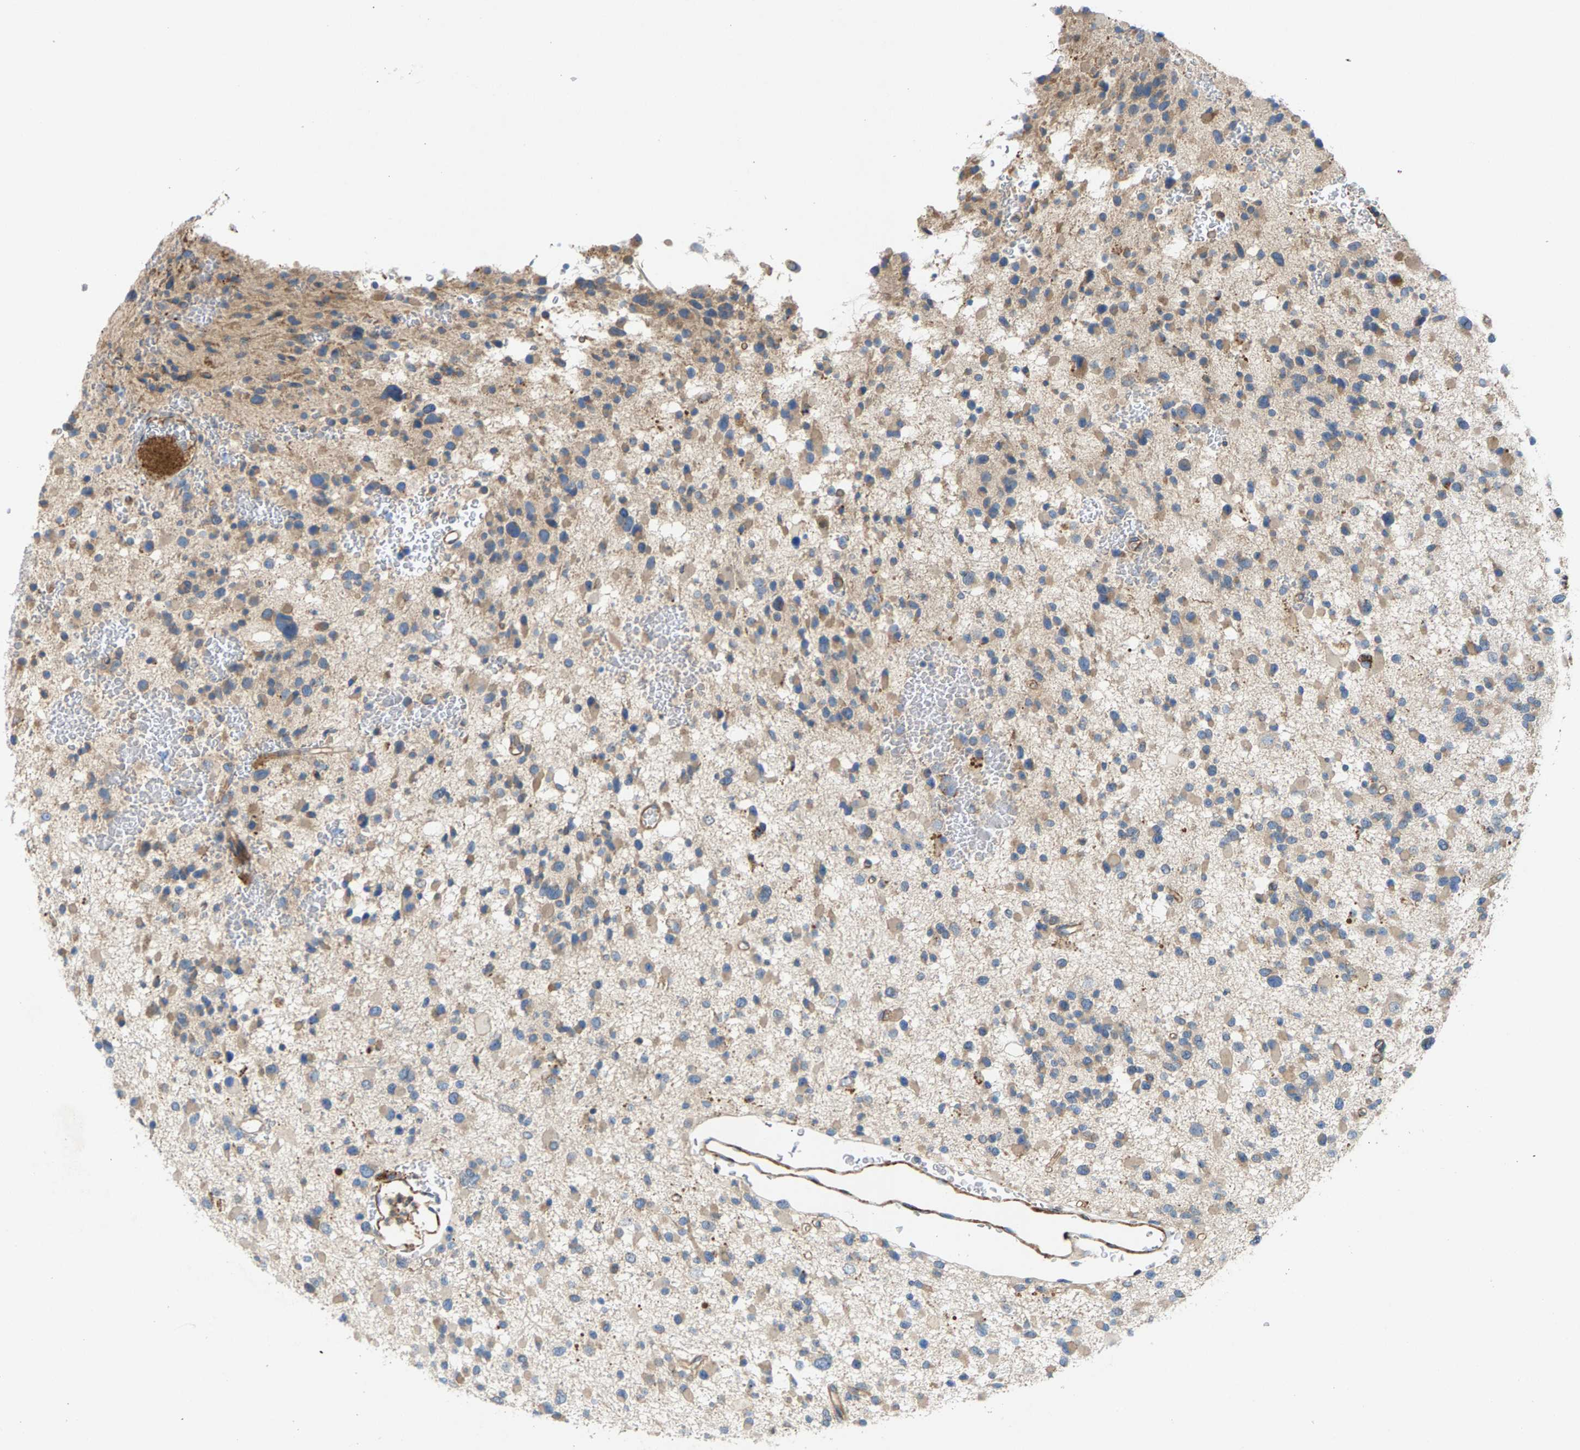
{"staining": {"intensity": "weak", "quantity": "25%-75%", "location": "cytoplasmic/membranous"}, "tissue": "glioma", "cell_type": "Tumor cells", "image_type": "cancer", "snomed": [{"axis": "morphology", "description": "Glioma, malignant, Low grade"}, {"axis": "topography", "description": "Brain"}], "caption": "Glioma was stained to show a protein in brown. There is low levels of weak cytoplasmic/membranous expression in about 25%-75% of tumor cells. The staining was performed using DAB, with brown indicating positive protein expression. Nuclei are stained blue with hematoxylin.", "gene": "PDCL", "patient": {"sex": "female", "age": 22}}